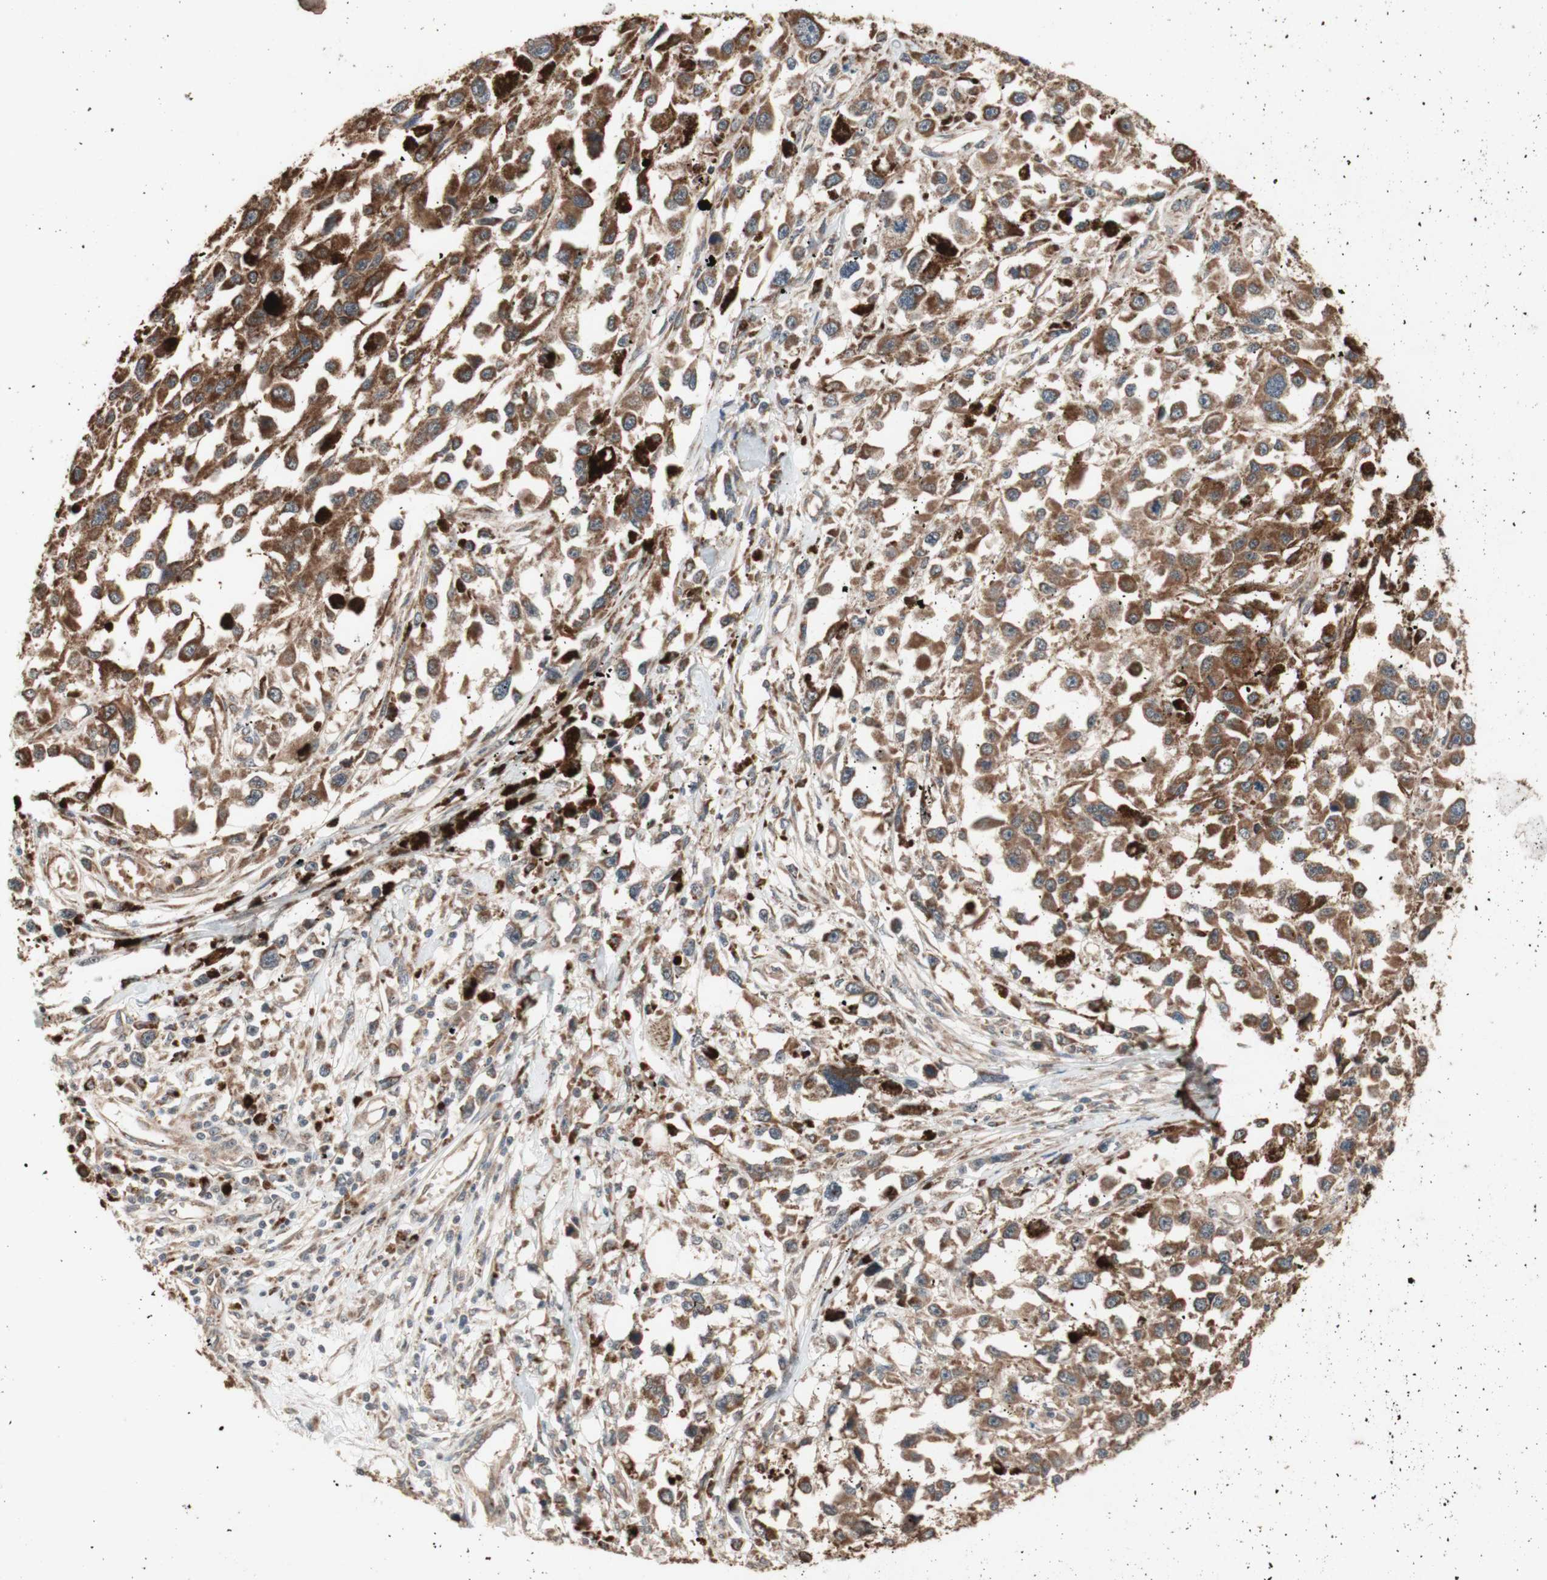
{"staining": {"intensity": "moderate", "quantity": ">75%", "location": "cytoplasmic/membranous"}, "tissue": "melanoma", "cell_type": "Tumor cells", "image_type": "cancer", "snomed": [{"axis": "morphology", "description": "Malignant melanoma, Metastatic site"}, {"axis": "topography", "description": "Lymph node"}], "caption": "Immunohistochemical staining of human malignant melanoma (metastatic site) displays moderate cytoplasmic/membranous protein expression in approximately >75% of tumor cells.", "gene": "DDOST", "patient": {"sex": "male", "age": 59}}